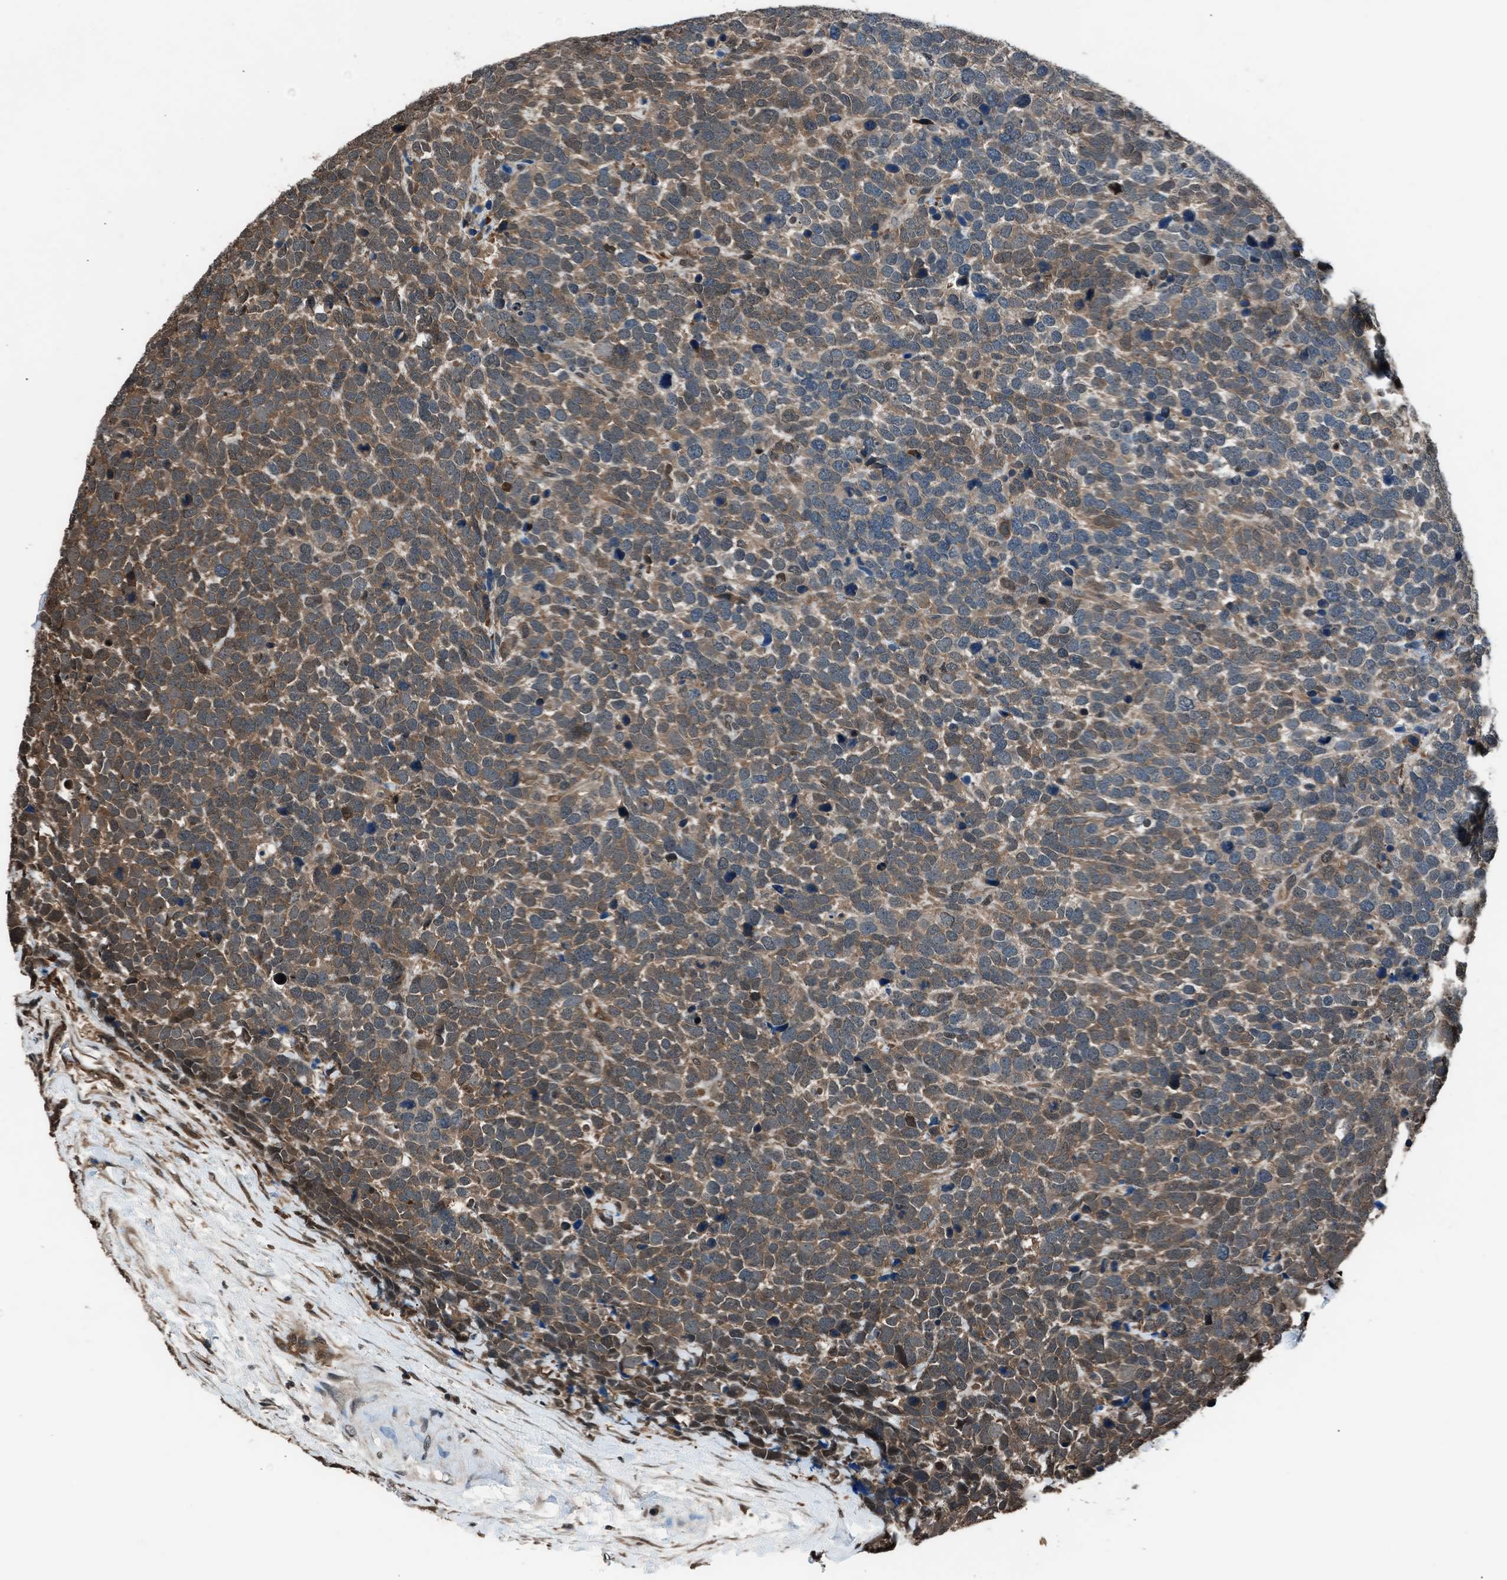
{"staining": {"intensity": "moderate", "quantity": ">75%", "location": "cytoplasmic/membranous"}, "tissue": "urothelial cancer", "cell_type": "Tumor cells", "image_type": "cancer", "snomed": [{"axis": "morphology", "description": "Urothelial carcinoma, High grade"}, {"axis": "topography", "description": "Urinary bladder"}], "caption": "This is an image of immunohistochemistry (IHC) staining of high-grade urothelial carcinoma, which shows moderate positivity in the cytoplasmic/membranous of tumor cells.", "gene": "YWHAG", "patient": {"sex": "female", "age": 82}}